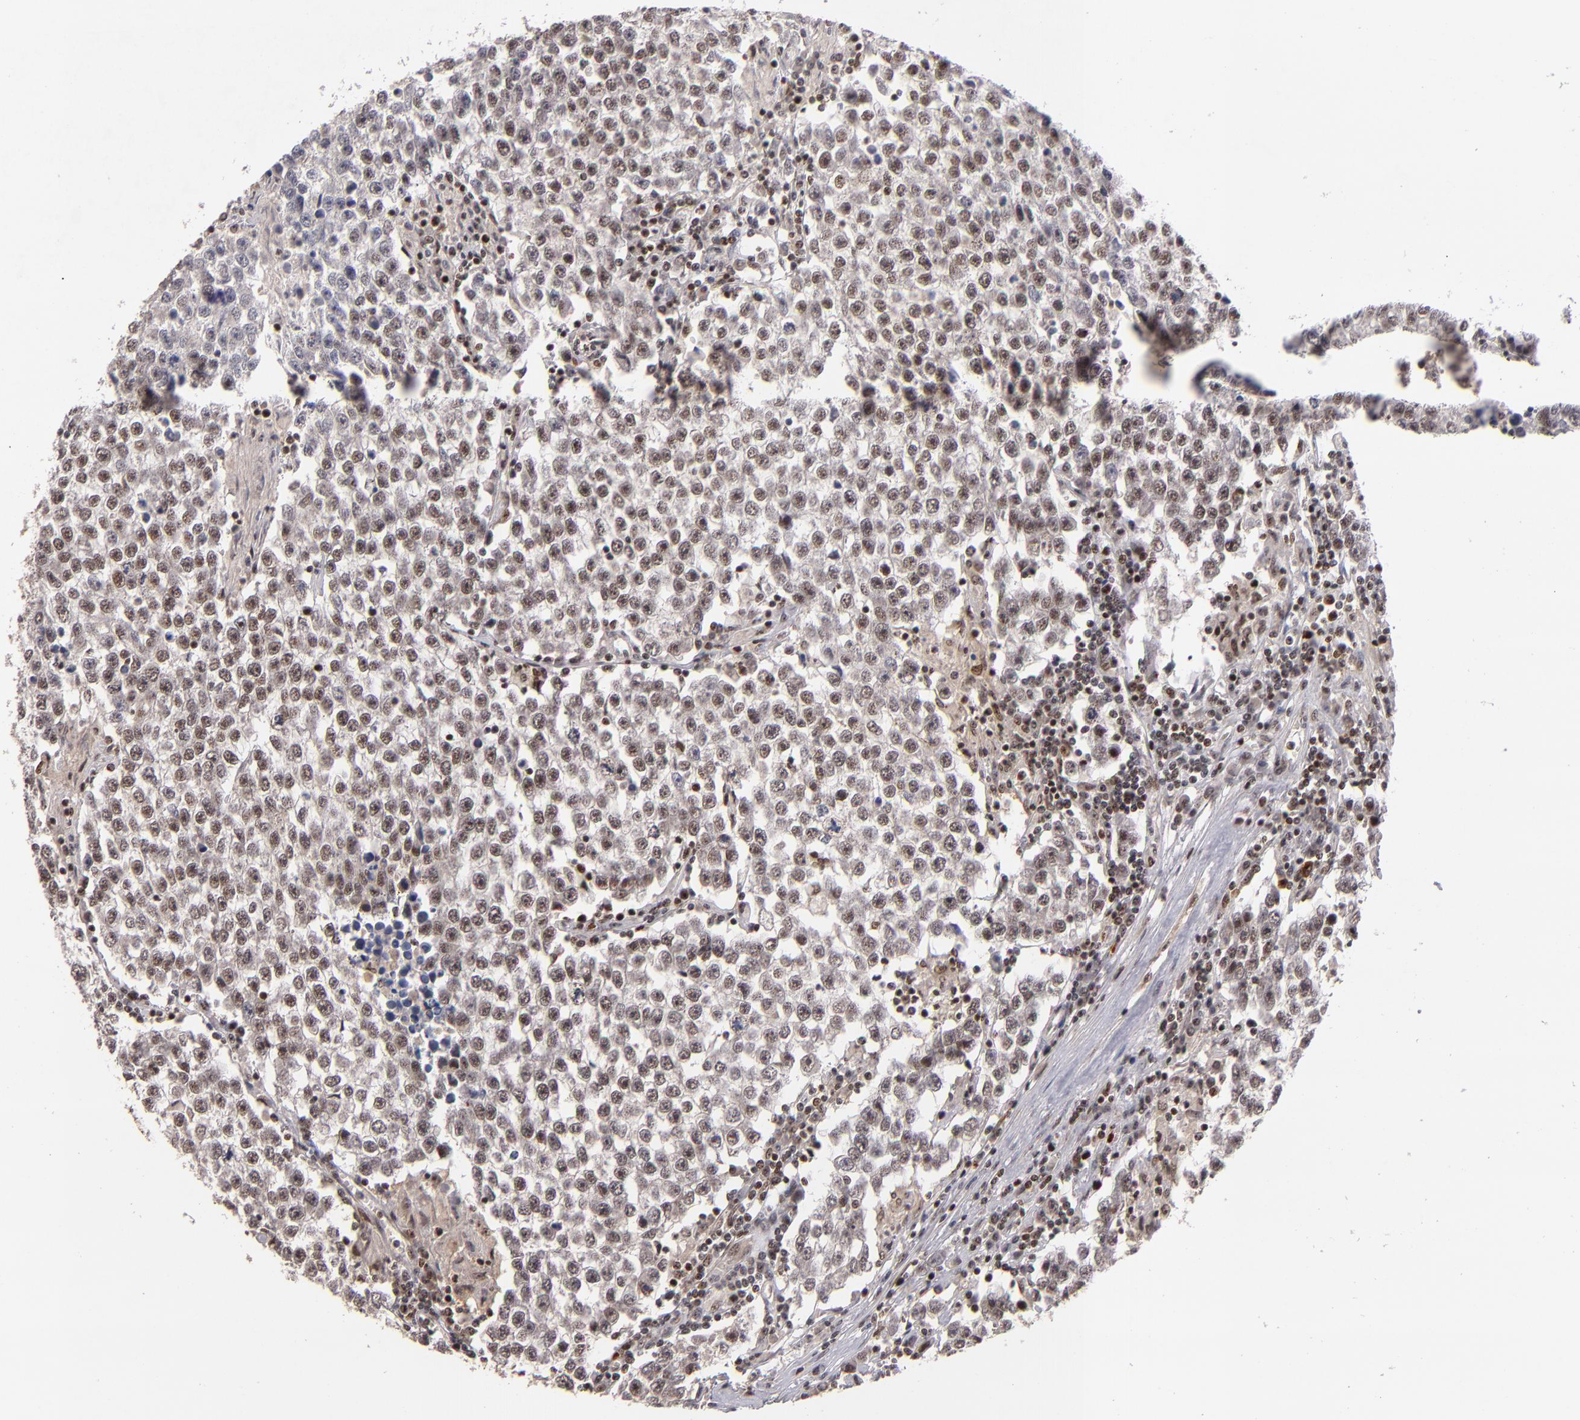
{"staining": {"intensity": "weak", "quantity": ">75%", "location": "cytoplasmic/membranous,nuclear"}, "tissue": "testis cancer", "cell_type": "Tumor cells", "image_type": "cancer", "snomed": [{"axis": "morphology", "description": "Seminoma, NOS"}, {"axis": "topography", "description": "Testis"}], "caption": "Tumor cells display low levels of weak cytoplasmic/membranous and nuclear expression in approximately >75% of cells in human testis cancer (seminoma).", "gene": "PCNX4", "patient": {"sex": "male", "age": 36}}